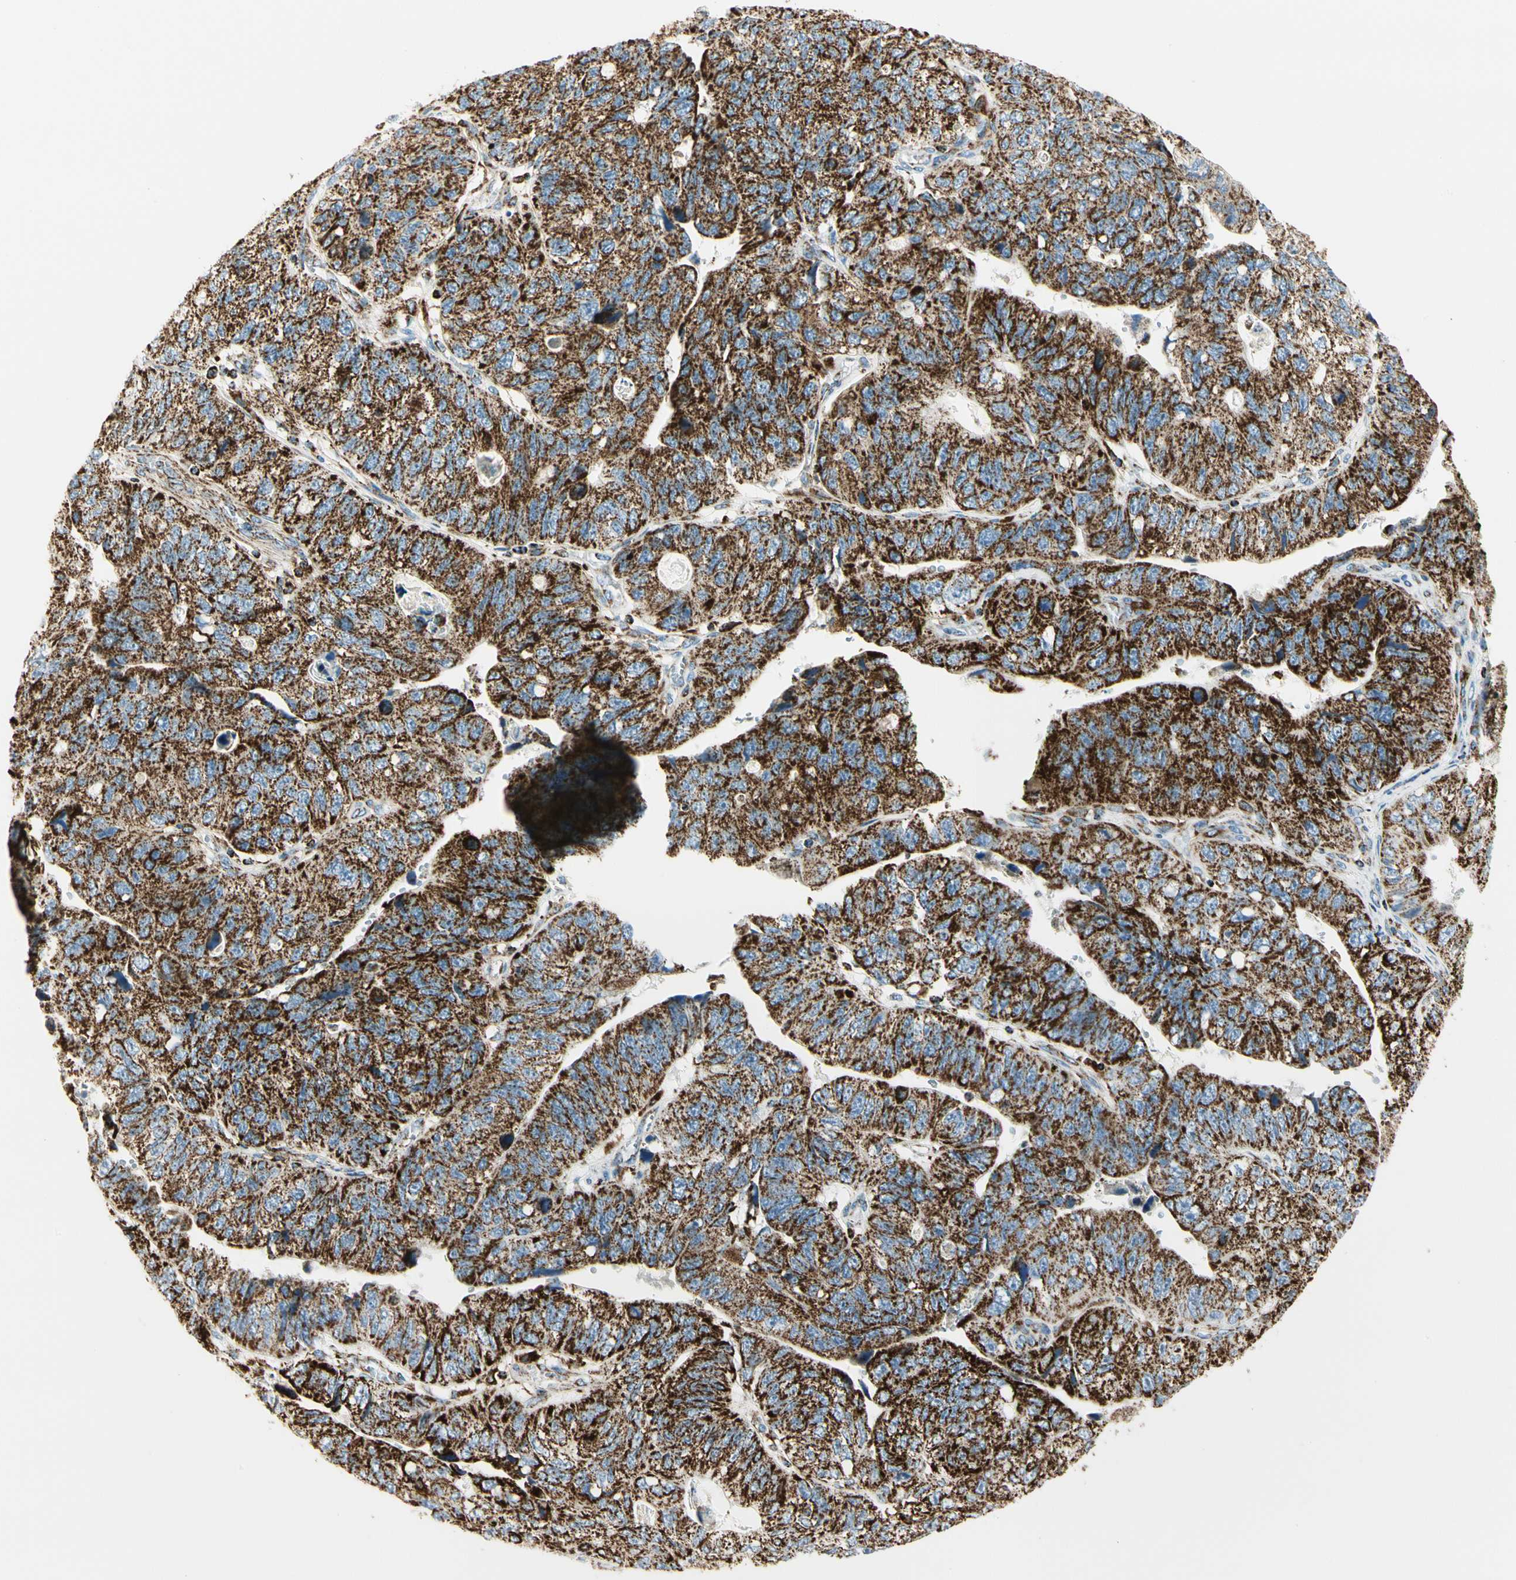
{"staining": {"intensity": "strong", "quantity": ">75%", "location": "cytoplasmic/membranous"}, "tissue": "stomach cancer", "cell_type": "Tumor cells", "image_type": "cancer", "snomed": [{"axis": "morphology", "description": "Adenocarcinoma, NOS"}, {"axis": "topography", "description": "Stomach"}], "caption": "Immunohistochemical staining of stomach cancer displays high levels of strong cytoplasmic/membranous protein expression in approximately >75% of tumor cells. Nuclei are stained in blue.", "gene": "ME2", "patient": {"sex": "male", "age": 59}}